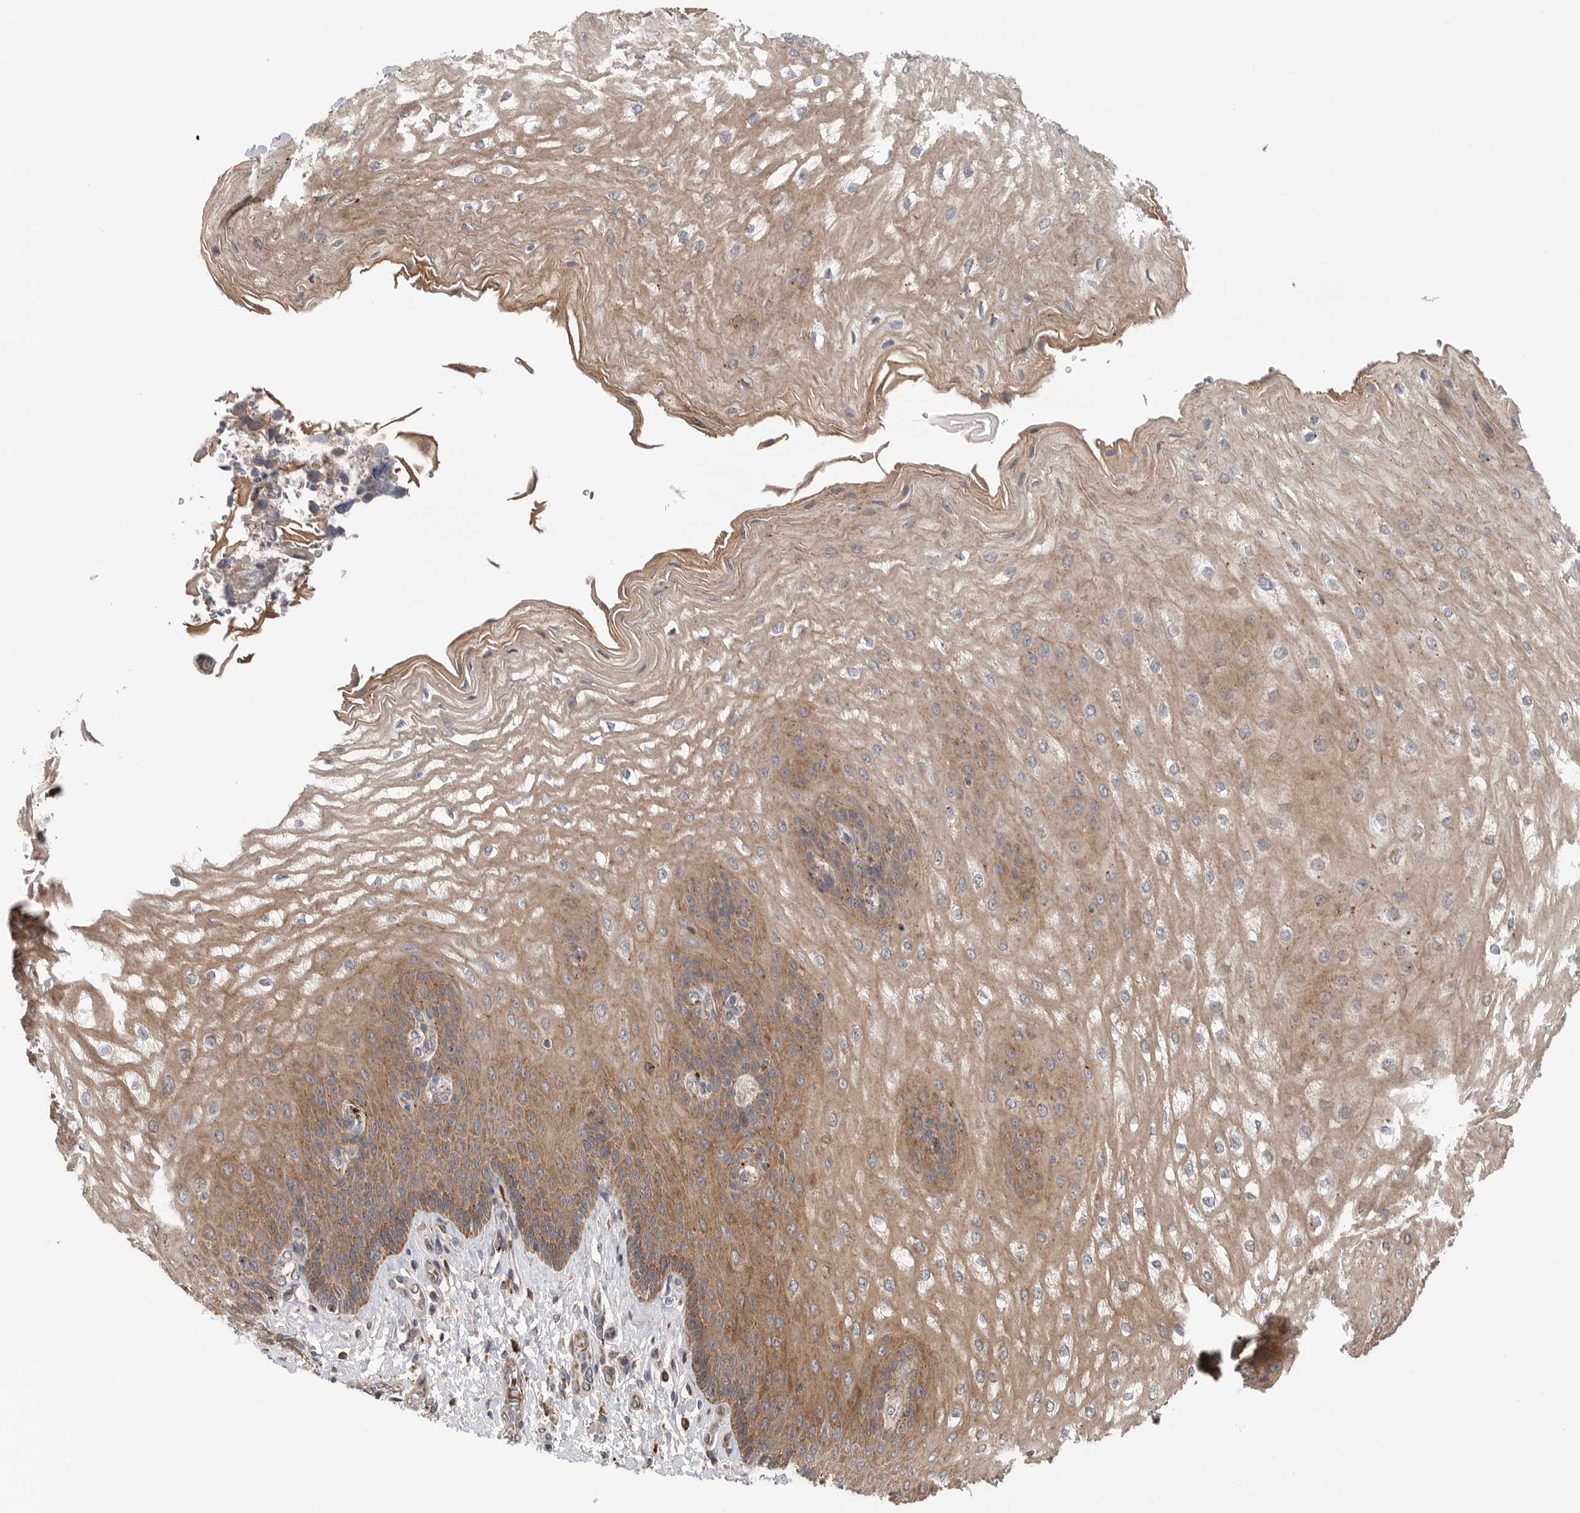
{"staining": {"intensity": "moderate", "quantity": ">75%", "location": "cytoplasmic/membranous"}, "tissue": "esophagus", "cell_type": "Squamous epithelial cells", "image_type": "normal", "snomed": [{"axis": "morphology", "description": "Normal tissue, NOS"}, {"axis": "topography", "description": "Esophagus"}], "caption": "IHC of normal esophagus shows medium levels of moderate cytoplasmic/membranous expression in about >75% of squamous epithelial cells.", "gene": "GALNS", "patient": {"sex": "male", "age": 54}}